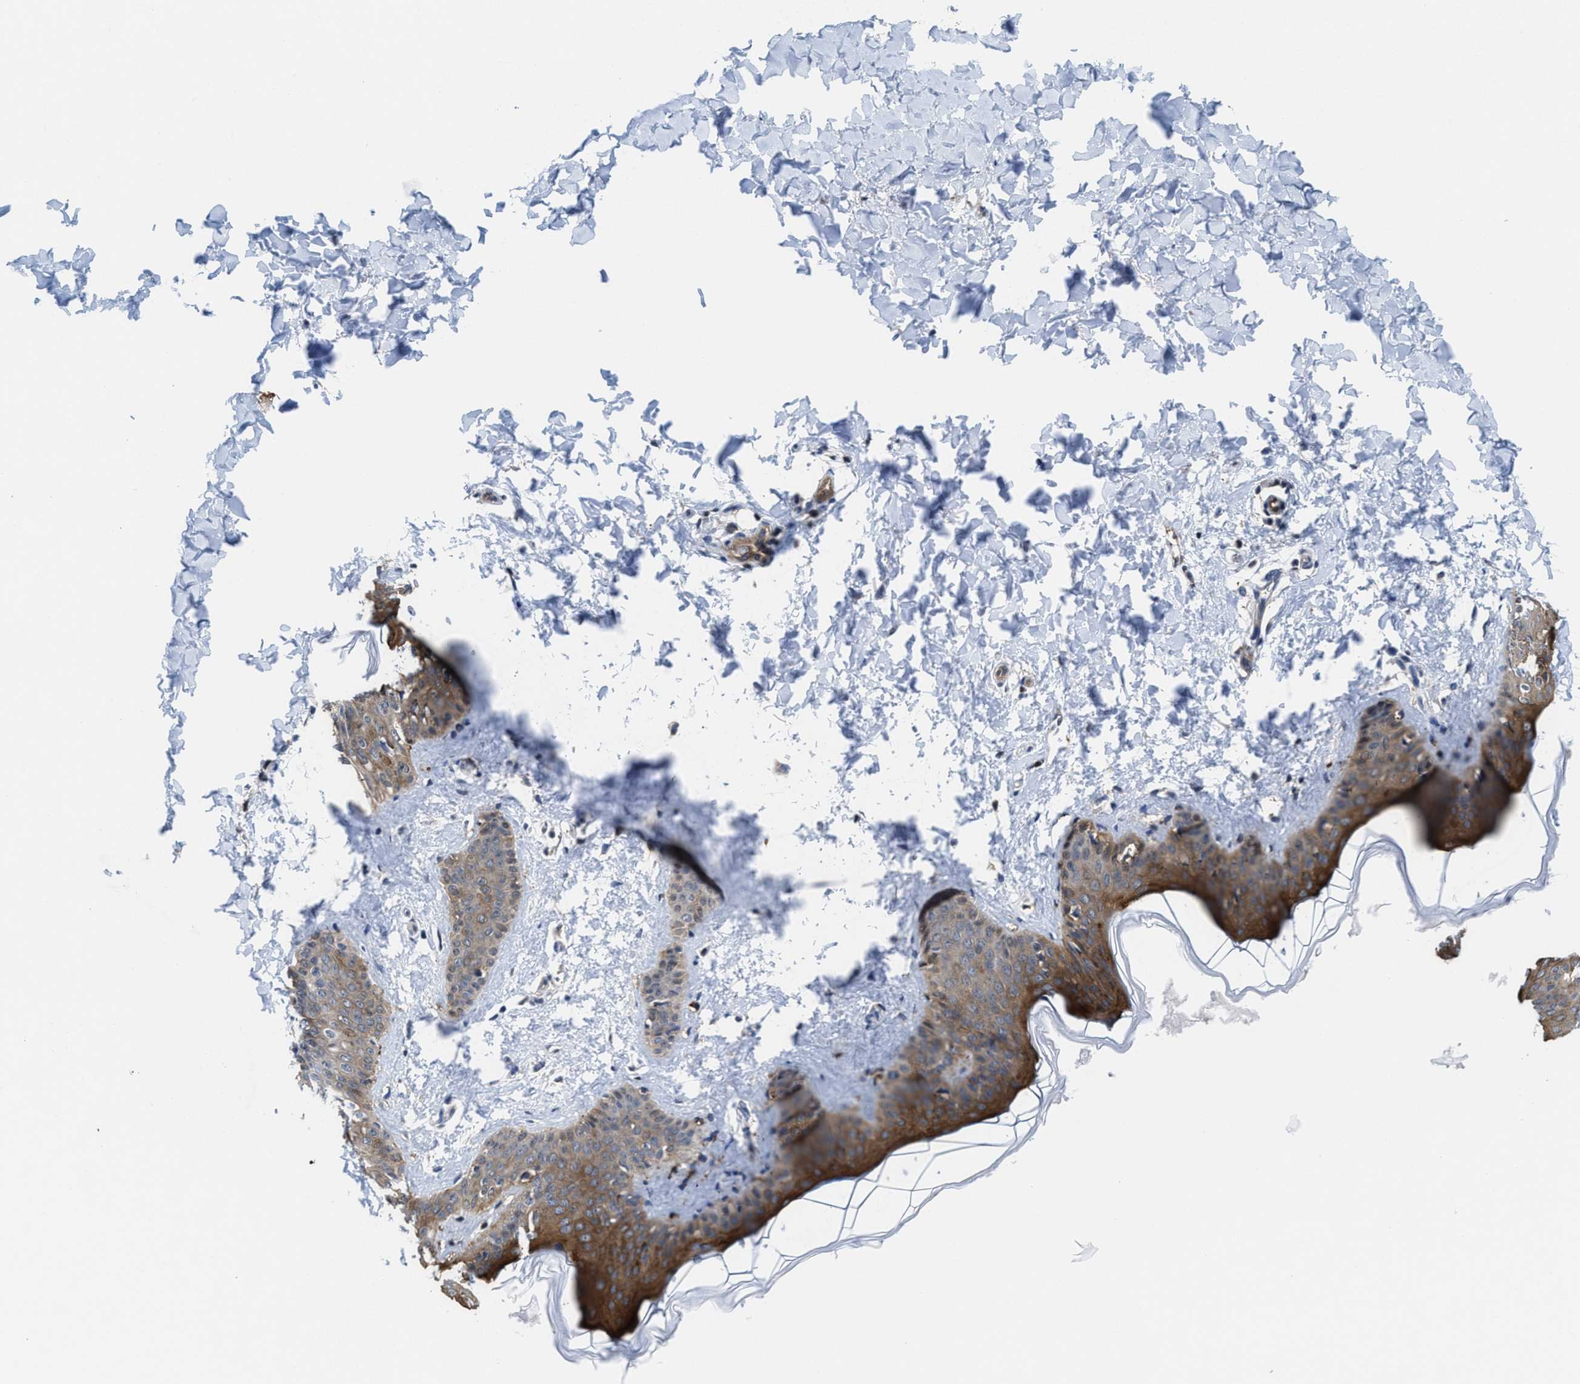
{"staining": {"intensity": "negative", "quantity": "none", "location": "none"}, "tissue": "skin", "cell_type": "Fibroblasts", "image_type": "normal", "snomed": [{"axis": "morphology", "description": "Normal tissue, NOS"}, {"axis": "topography", "description": "Skin"}], "caption": "High magnification brightfield microscopy of unremarkable skin stained with DAB (3,3'-diaminobenzidine) (brown) and counterstained with hematoxylin (blue): fibroblasts show no significant positivity.", "gene": "KIF12", "patient": {"sex": "female", "age": 17}}